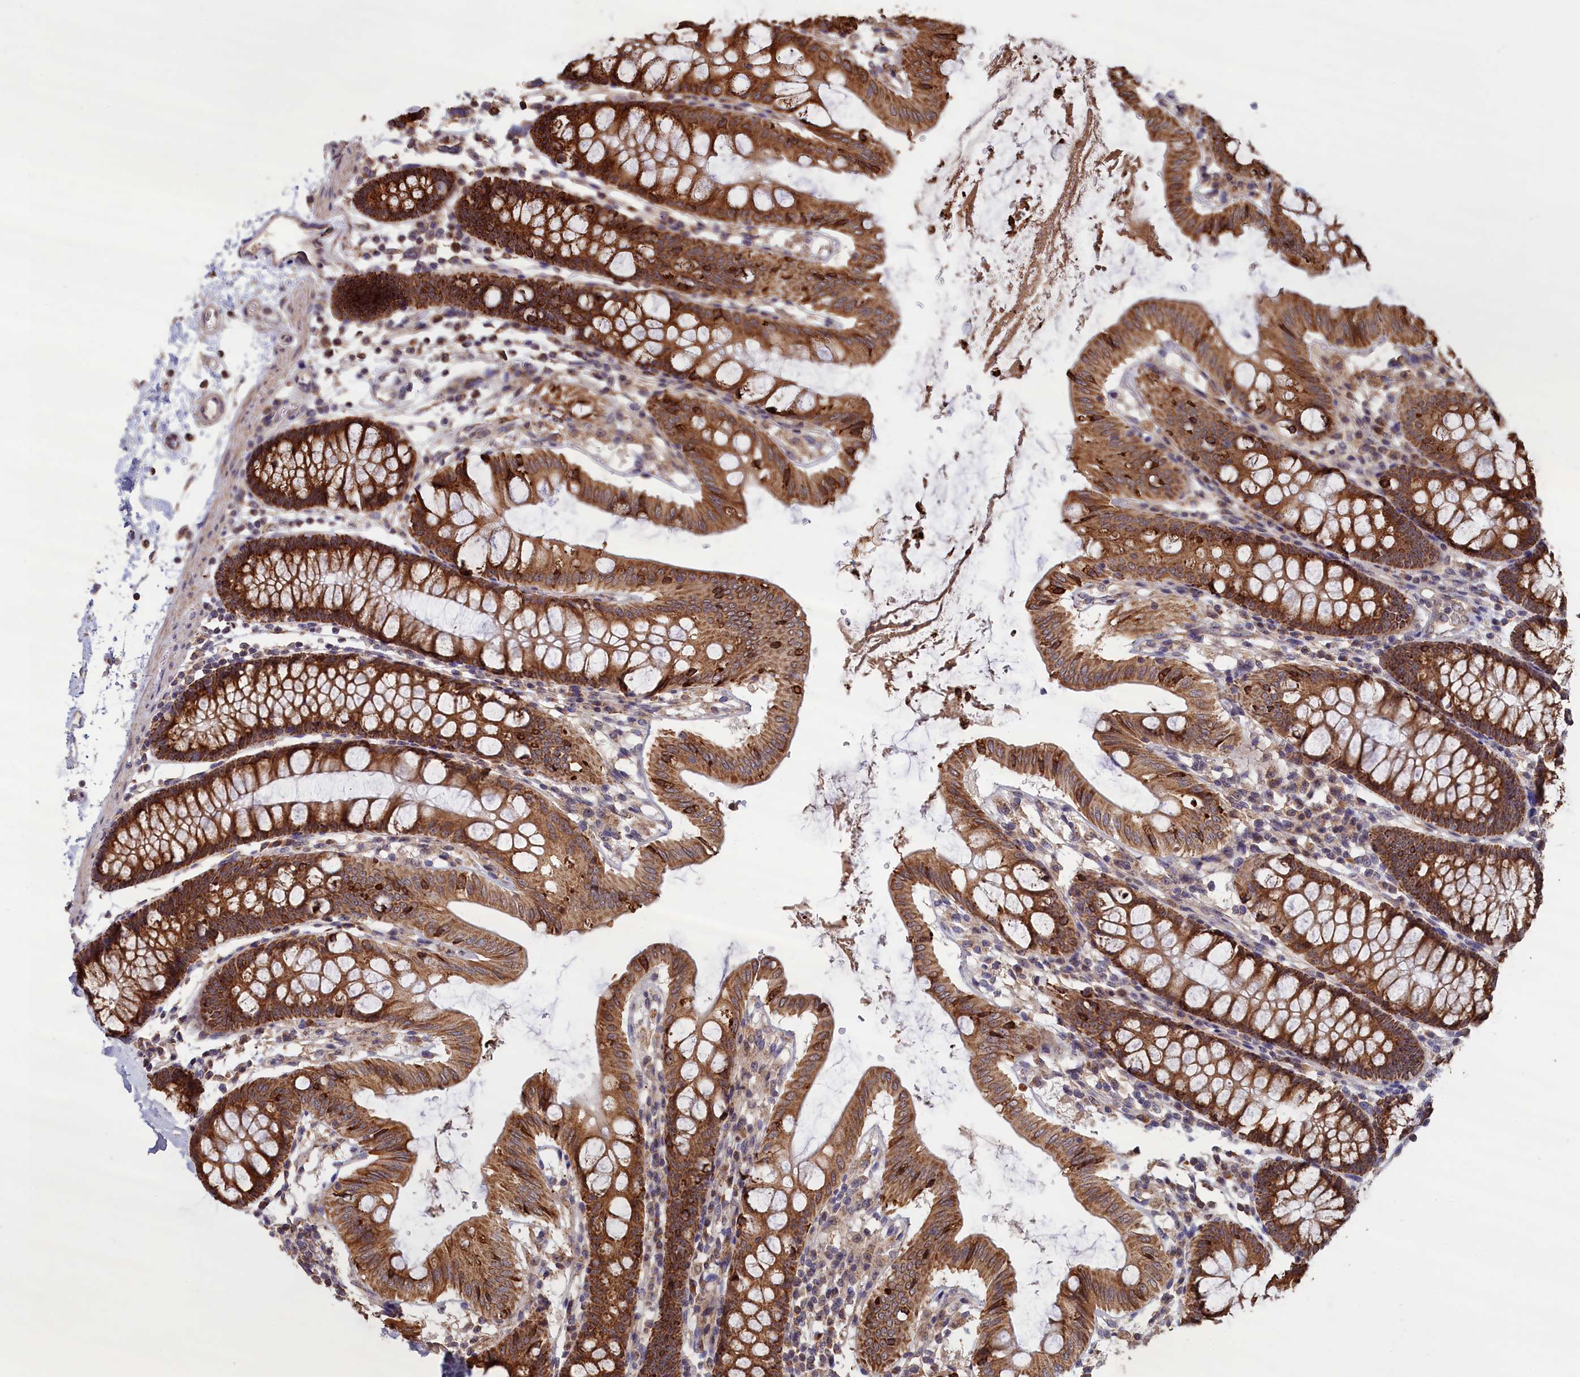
{"staining": {"intensity": "moderate", "quantity": ">75%", "location": "cytoplasmic/membranous"}, "tissue": "colon", "cell_type": "Endothelial cells", "image_type": "normal", "snomed": [{"axis": "morphology", "description": "Normal tissue, NOS"}, {"axis": "topography", "description": "Colon"}], "caption": "A photomicrograph of human colon stained for a protein shows moderate cytoplasmic/membranous brown staining in endothelial cells. The staining was performed using DAB to visualize the protein expression in brown, while the nuclei were stained in blue with hematoxylin (Magnification: 20x).", "gene": "ENSG00000269825", "patient": {"sex": "male", "age": 75}}